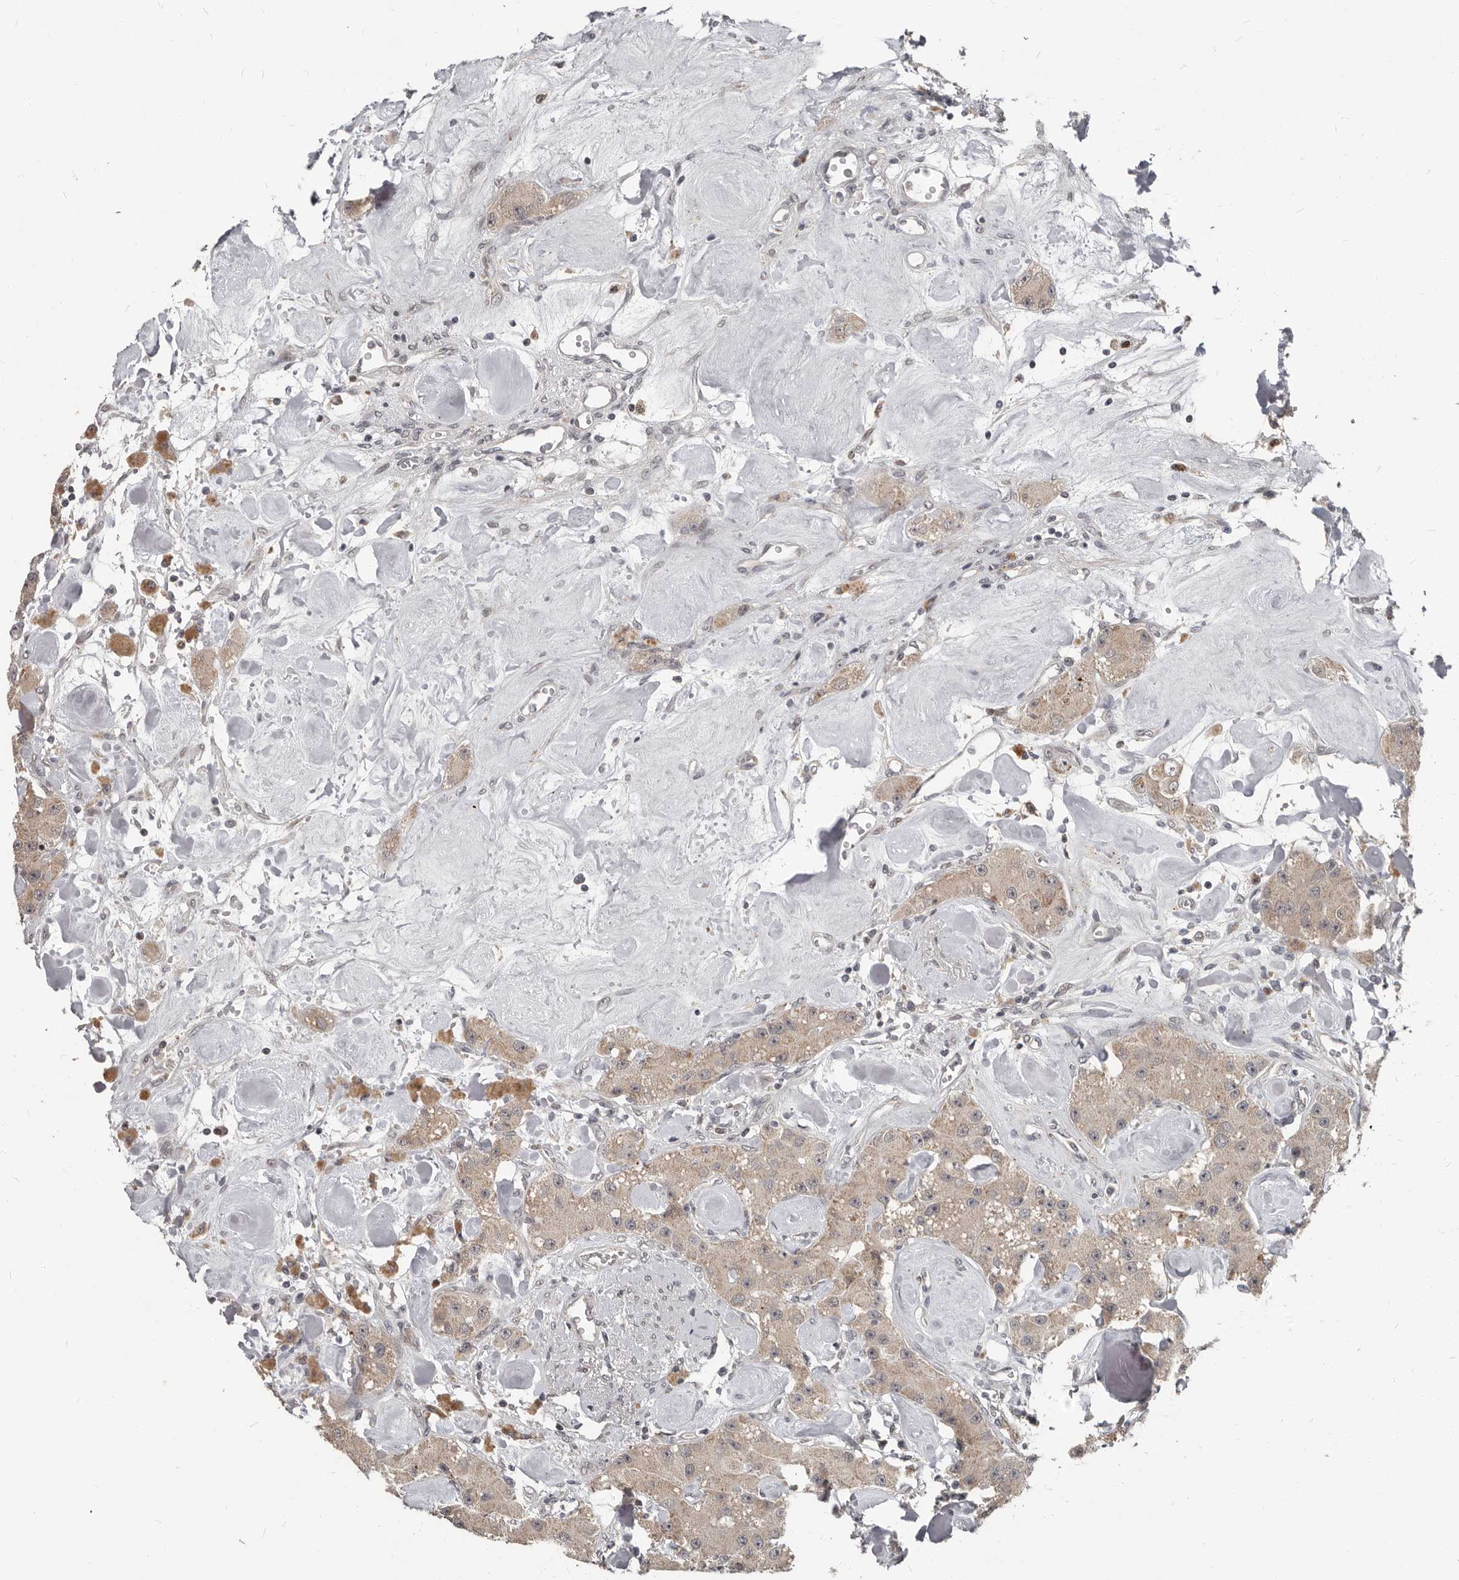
{"staining": {"intensity": "weak", "quantity": ">75%", "location": "cytoplasmic/membranous"}, "tissue": "carcinoid", "cell_type": "Tumor cells", "image_type": "cancer", "snomed": [{"axis": "morphology", "description": "Carcinoid, malignant, NOS"}, {"axis": "topography", "description": "Pancreas"}], "caption": "An image showing weak cytoplasmic/membranous staining in about >75% of tumor cells in malignant carcinoid, as visualized by brown immunohistochemical staining.", "gene": "APOL6", "patient": {"sex": "male", "age": 41}}